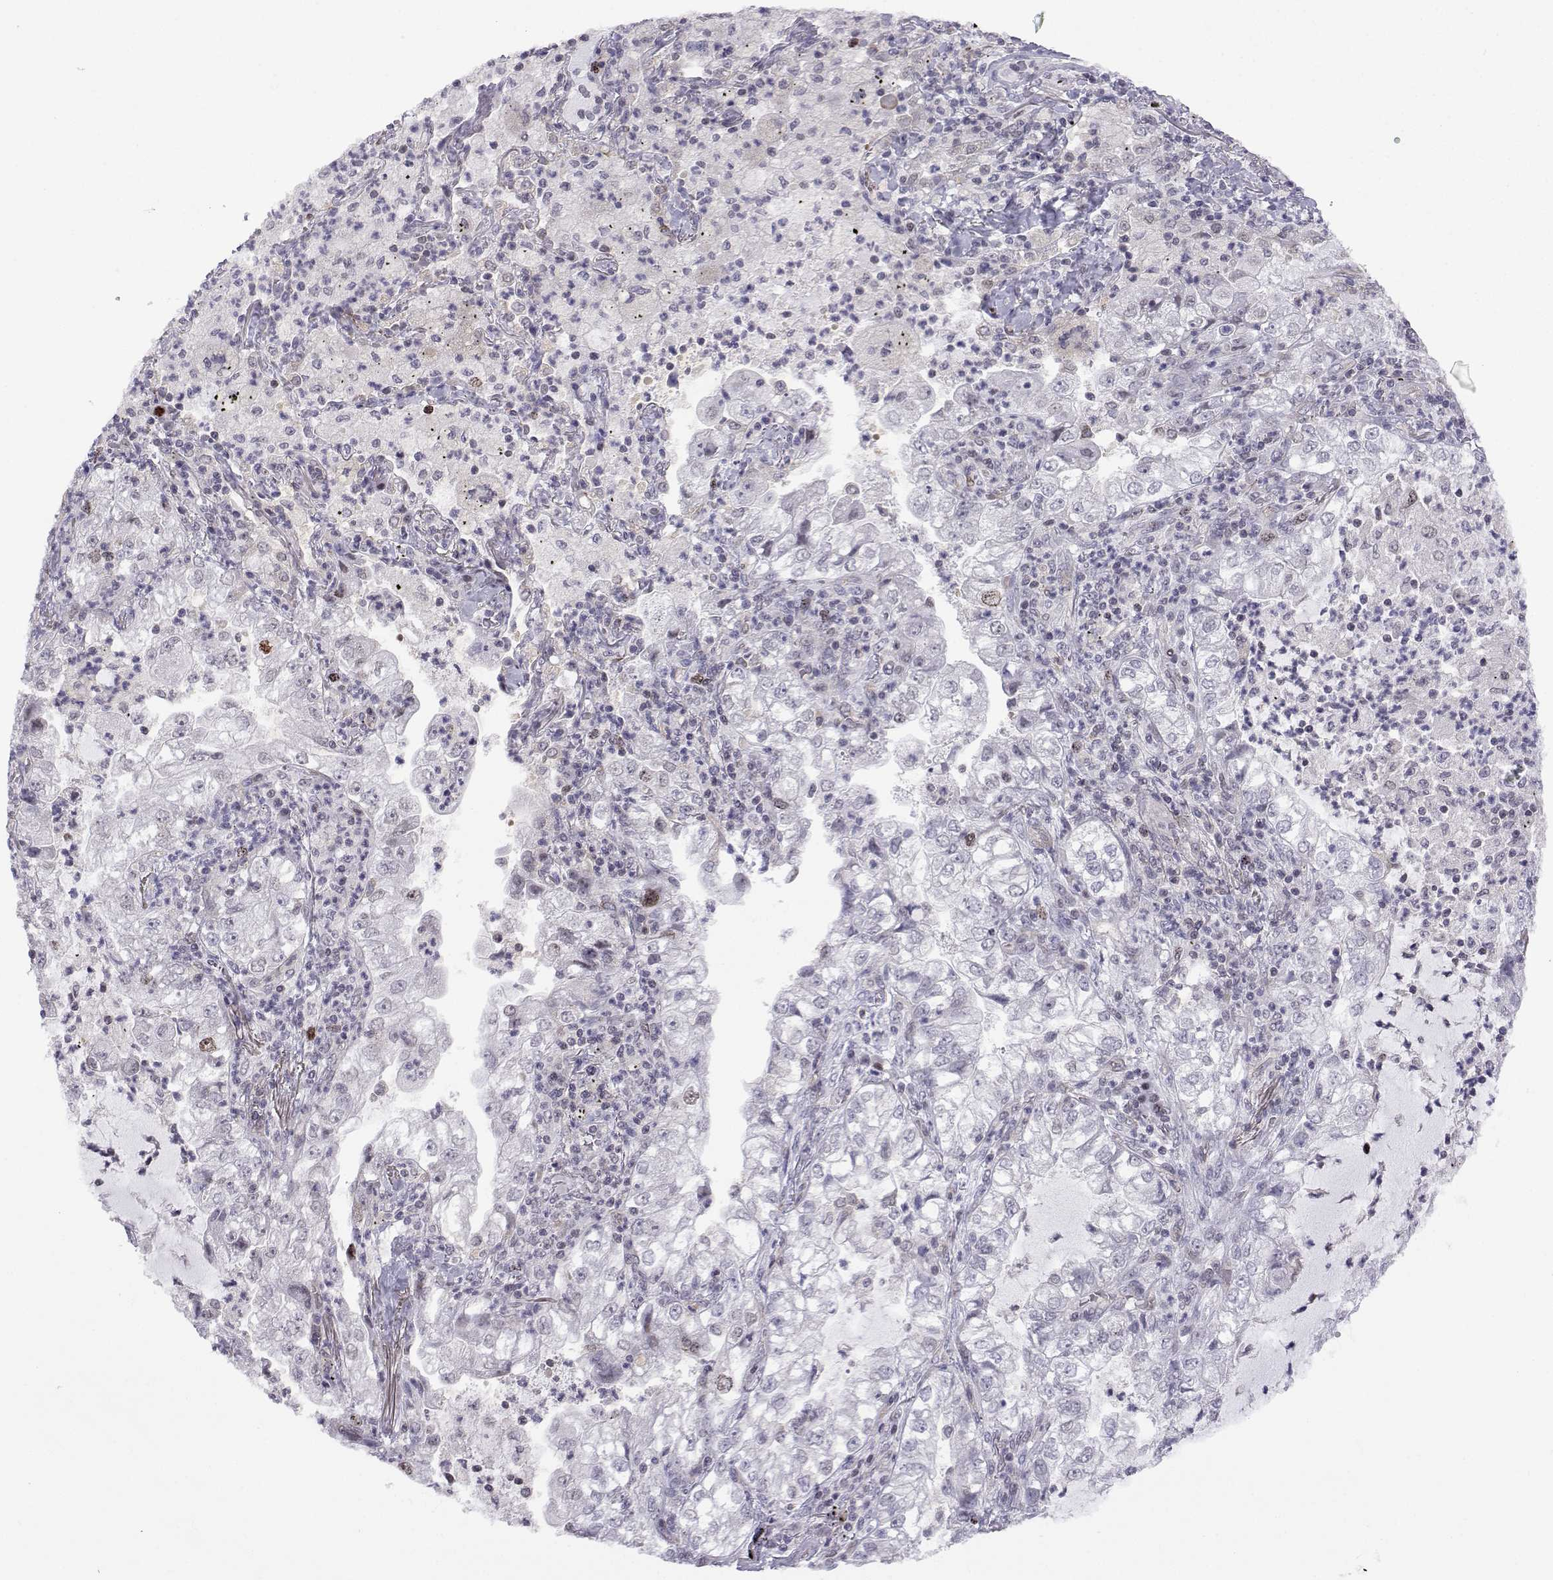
{"staining": {"intensity": "negative", "quantity": "none", "location": "none"}, "tissue": "lung cancer", "cell_type": "Tumor cells", "image_type": "cancer", "snomed": [{"axis": "morphology", "description": "Adenocarcinoma, NOS"}, {"axis": "topography", "description": "Lung"}], "caption": "This is an immunohistochemistry (IHC) photomicrograph of lung cancer (adenocarcinoma). There is no positivity in tumor cells.", "gene": "INCENP", "patient": {"sex": "female", "age": 73}}